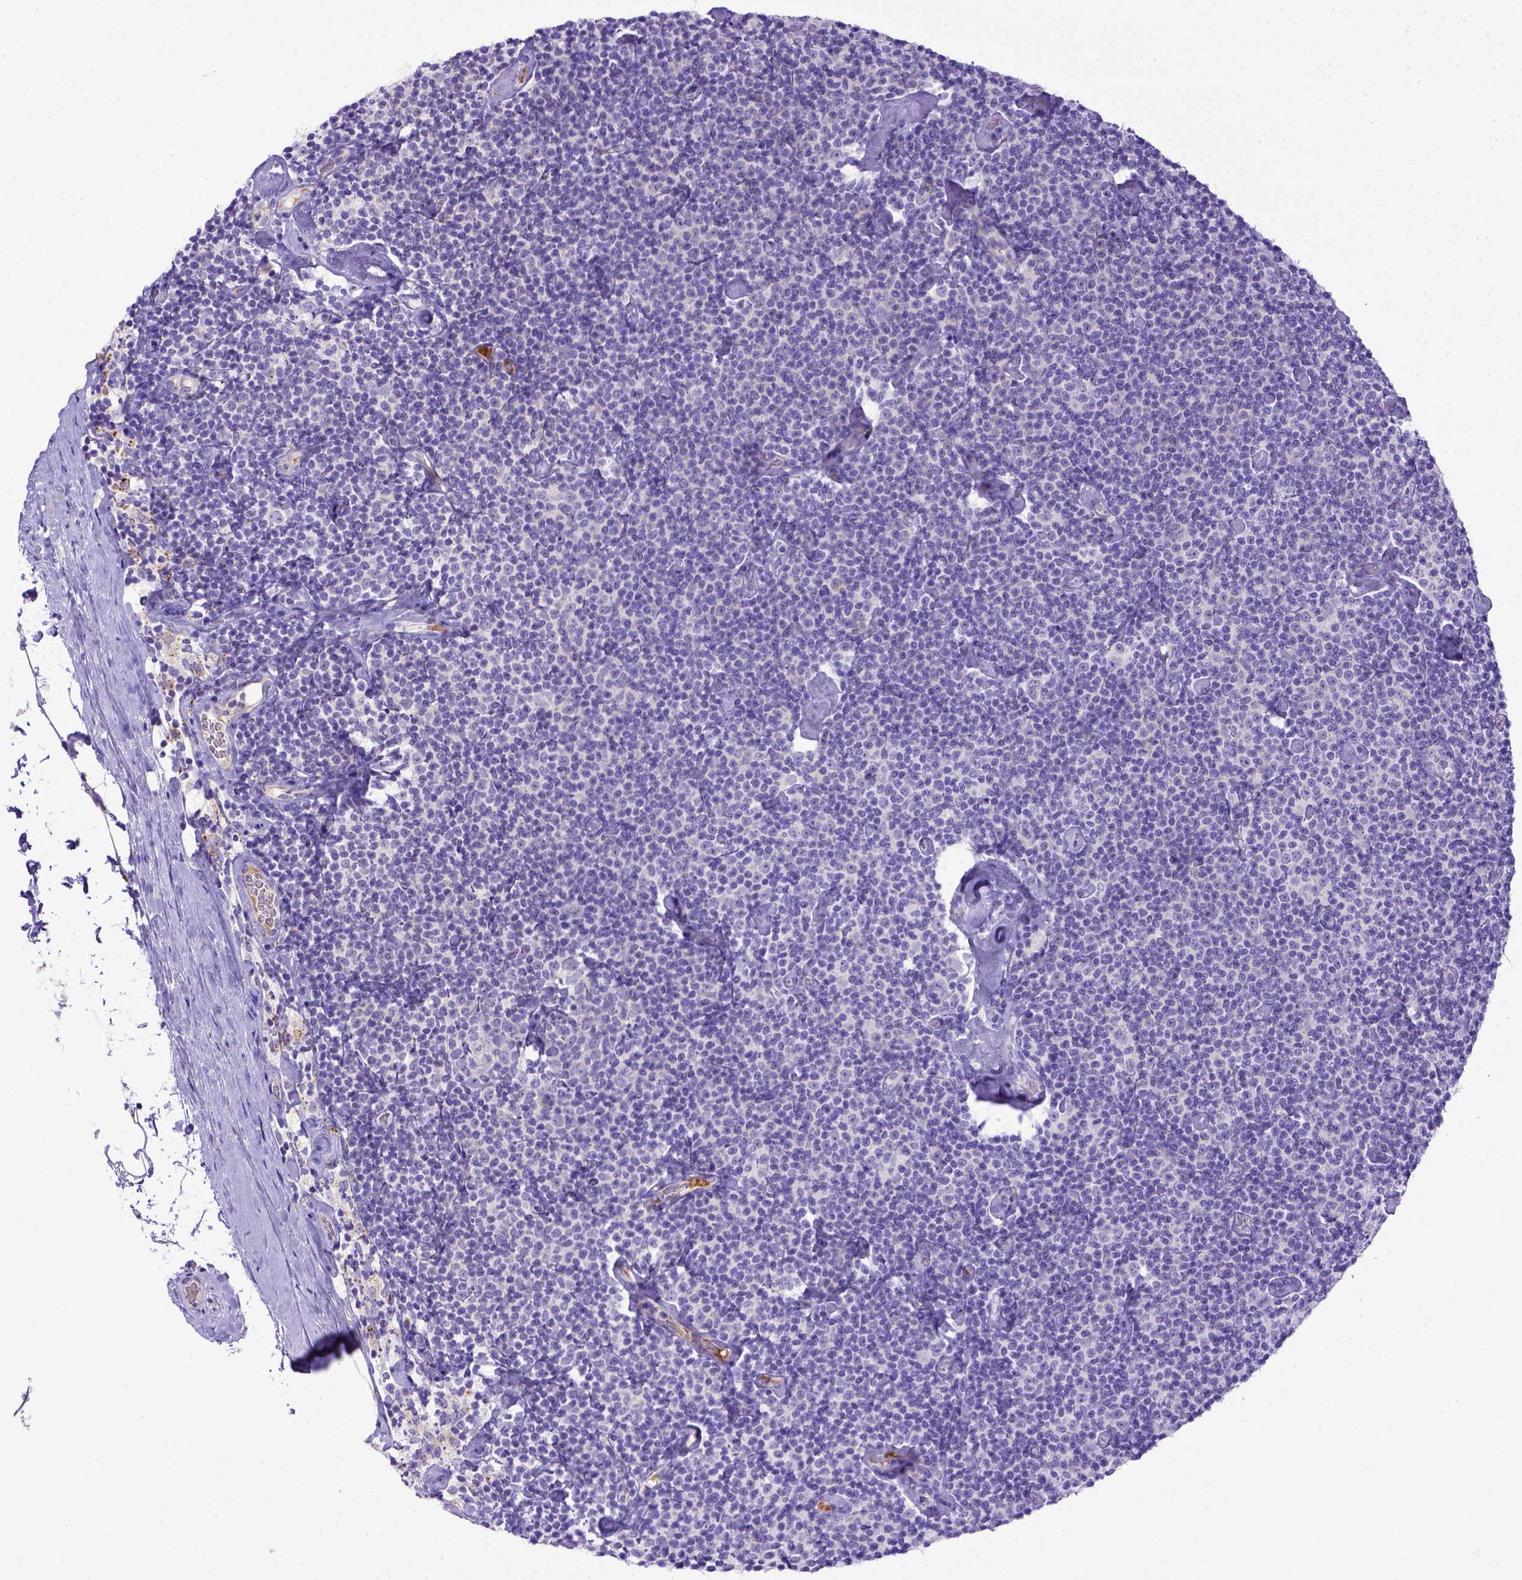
{"staining": {"intensity": "negative", "quantity": "none", "location": "none"}, "tissue": "lymphoma", "cell_type": "Tumor cells", "image_type": "cancer", "snomed": [{"axis": "morphology", "description": "Malignant lymphoma, non-Hodgkin's type, Low grade"}, {"axis": "topography", "description": "Lymph node"}], "caption": "This is an immunohistochemistry photomicrograph of malignant lymphoma, non-Hodgkin's type (low-grade). There is no positivity in tumor cells.", "gene": "CFAP300", "patient": {"sex": "male", "age": 81}}